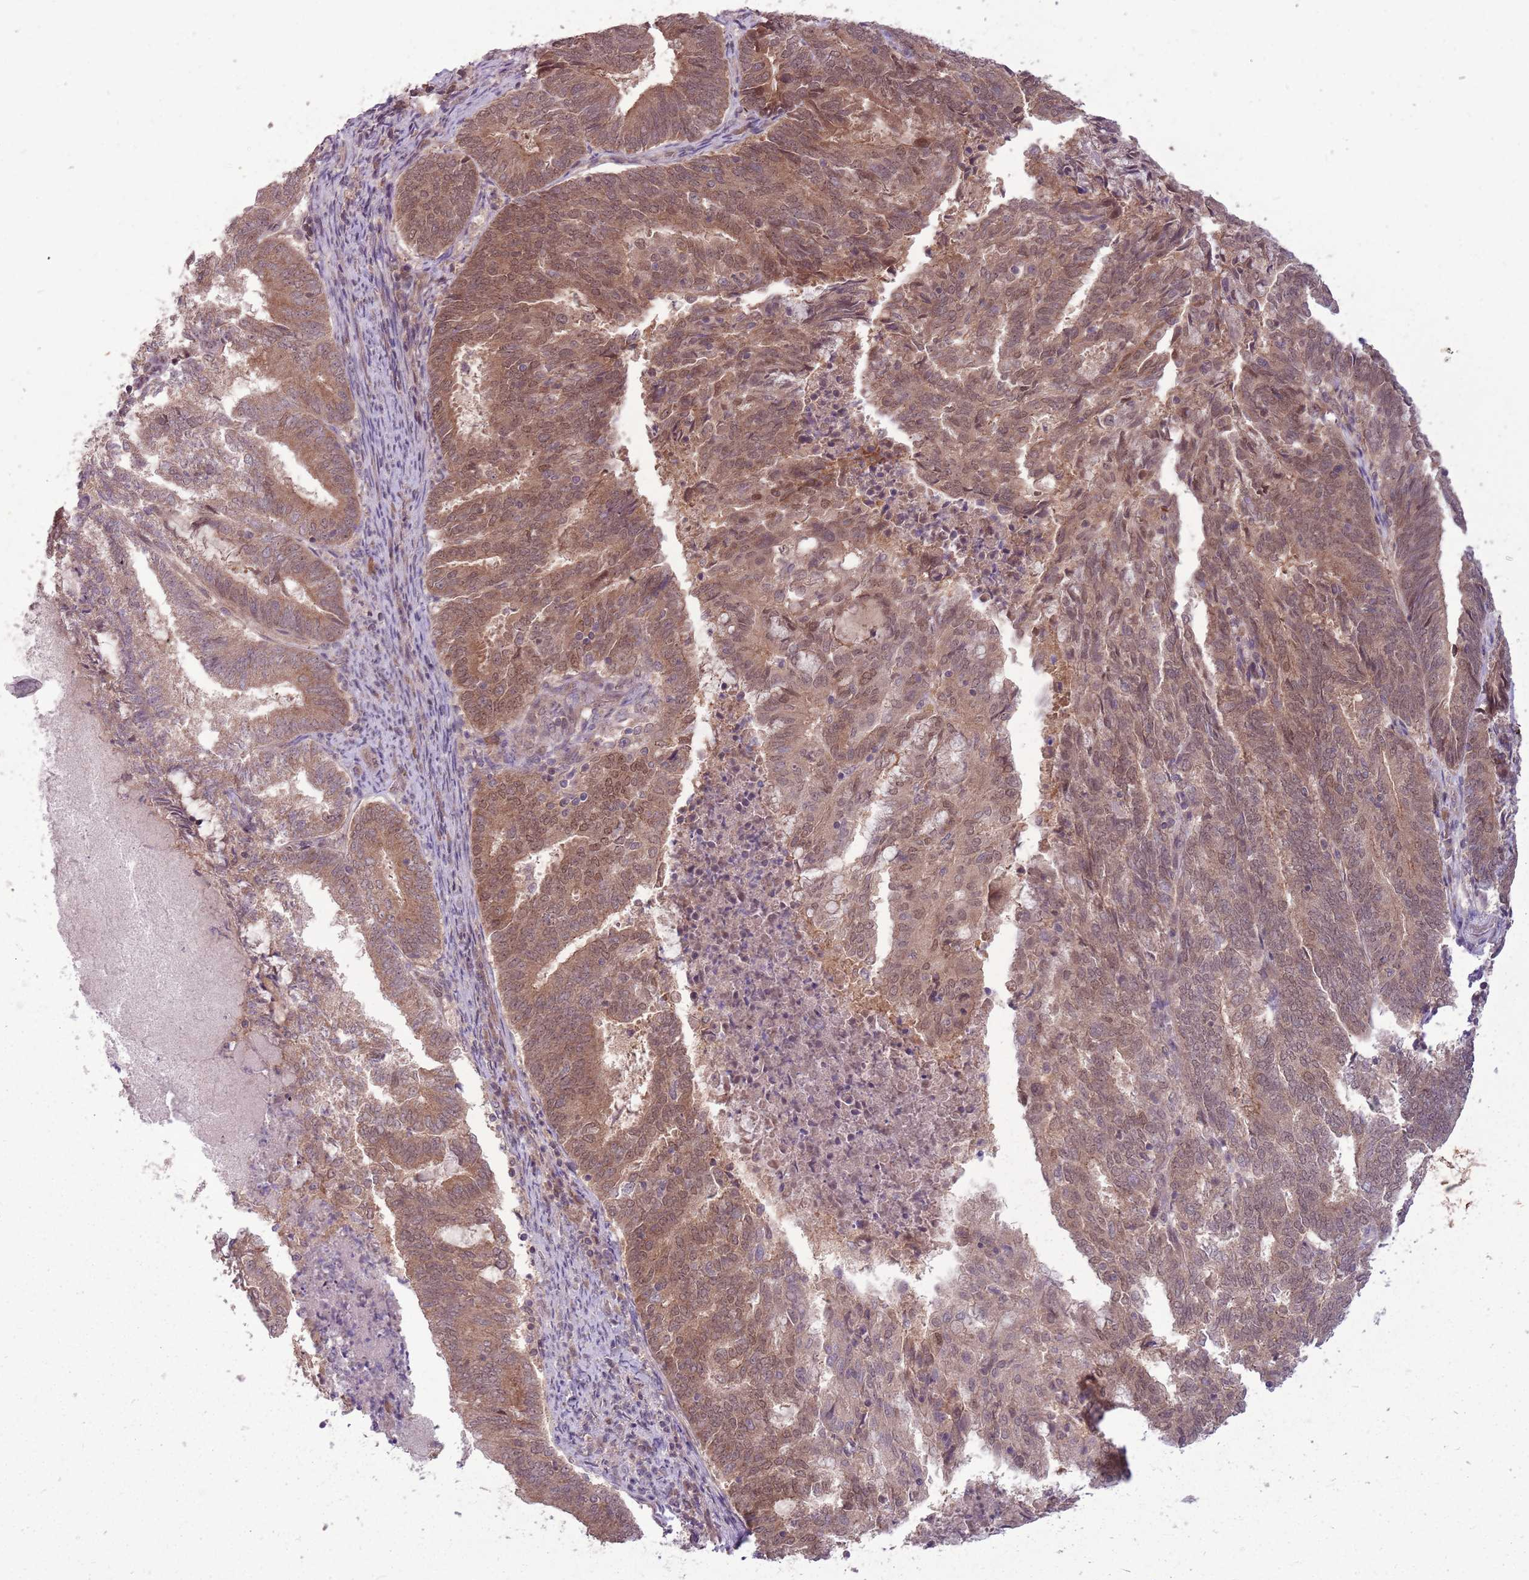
{"staining": {"intensity": "moderate", "quantity": ">75%", "location": "cytoplasmic/membranous"}, "tissue": "endometrial cancer", "cell_type": "Tumor cells", "image_type": "cancer", "snomed": [{"axis": "morphology", "description": "Adenocarcinoma, NOS"}, {"axis": "topography", "description": "Endometrium"}], "caption": "Immunohistochemistry of human endometrial adenocarcinoma reveals medium levels of moderate cytoplasmic/membranous expression in approximately >75% of tumor cells.", "gene": "ADAMTS3", "patient": {"sex": "female", "age": 80}}